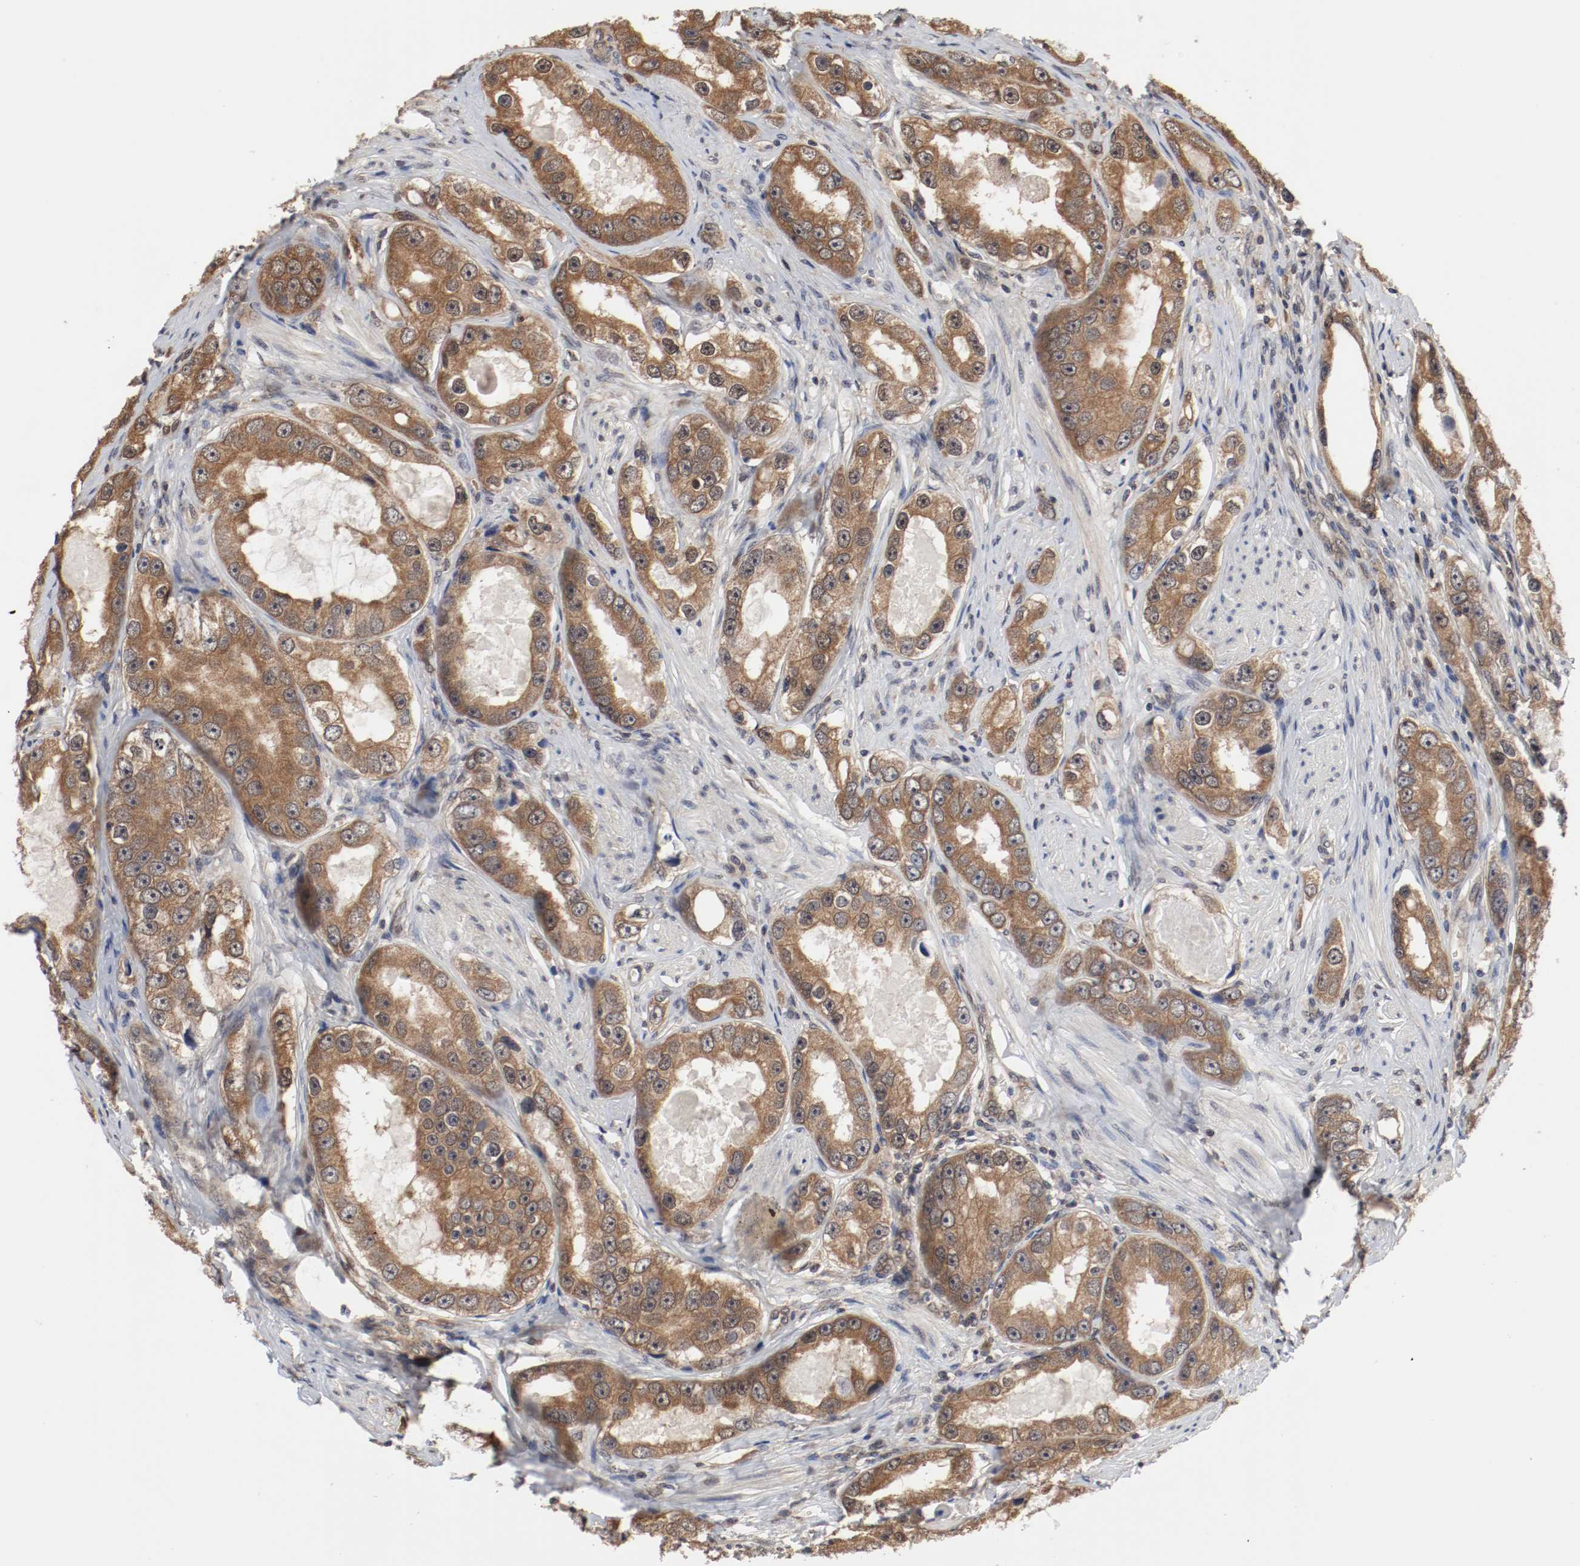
{"staining": {"intensity": "moderate", "quantity": ">75%", "location": "cytoplasmic/membranous"}, "tissue": "prostate cancer", "cell_type": "Tumor cells", "image_type": "cancer", "snomed": [{"axis": "morphology", "description": "Adenocarcinoma, High grade"}, {"axis": "topography", "description": "Prostate"}], "caption": "The histopathology image demonstrates staining of prostate cancer, revealing moderate cytoplasmic/membranous protein positivity (brown color) within tumor cells. (DAB = brown stain, brightfield microscopy at high magnification).", "gene": "AFG3L2", "patient": {"sex": "male", "age": 63}}